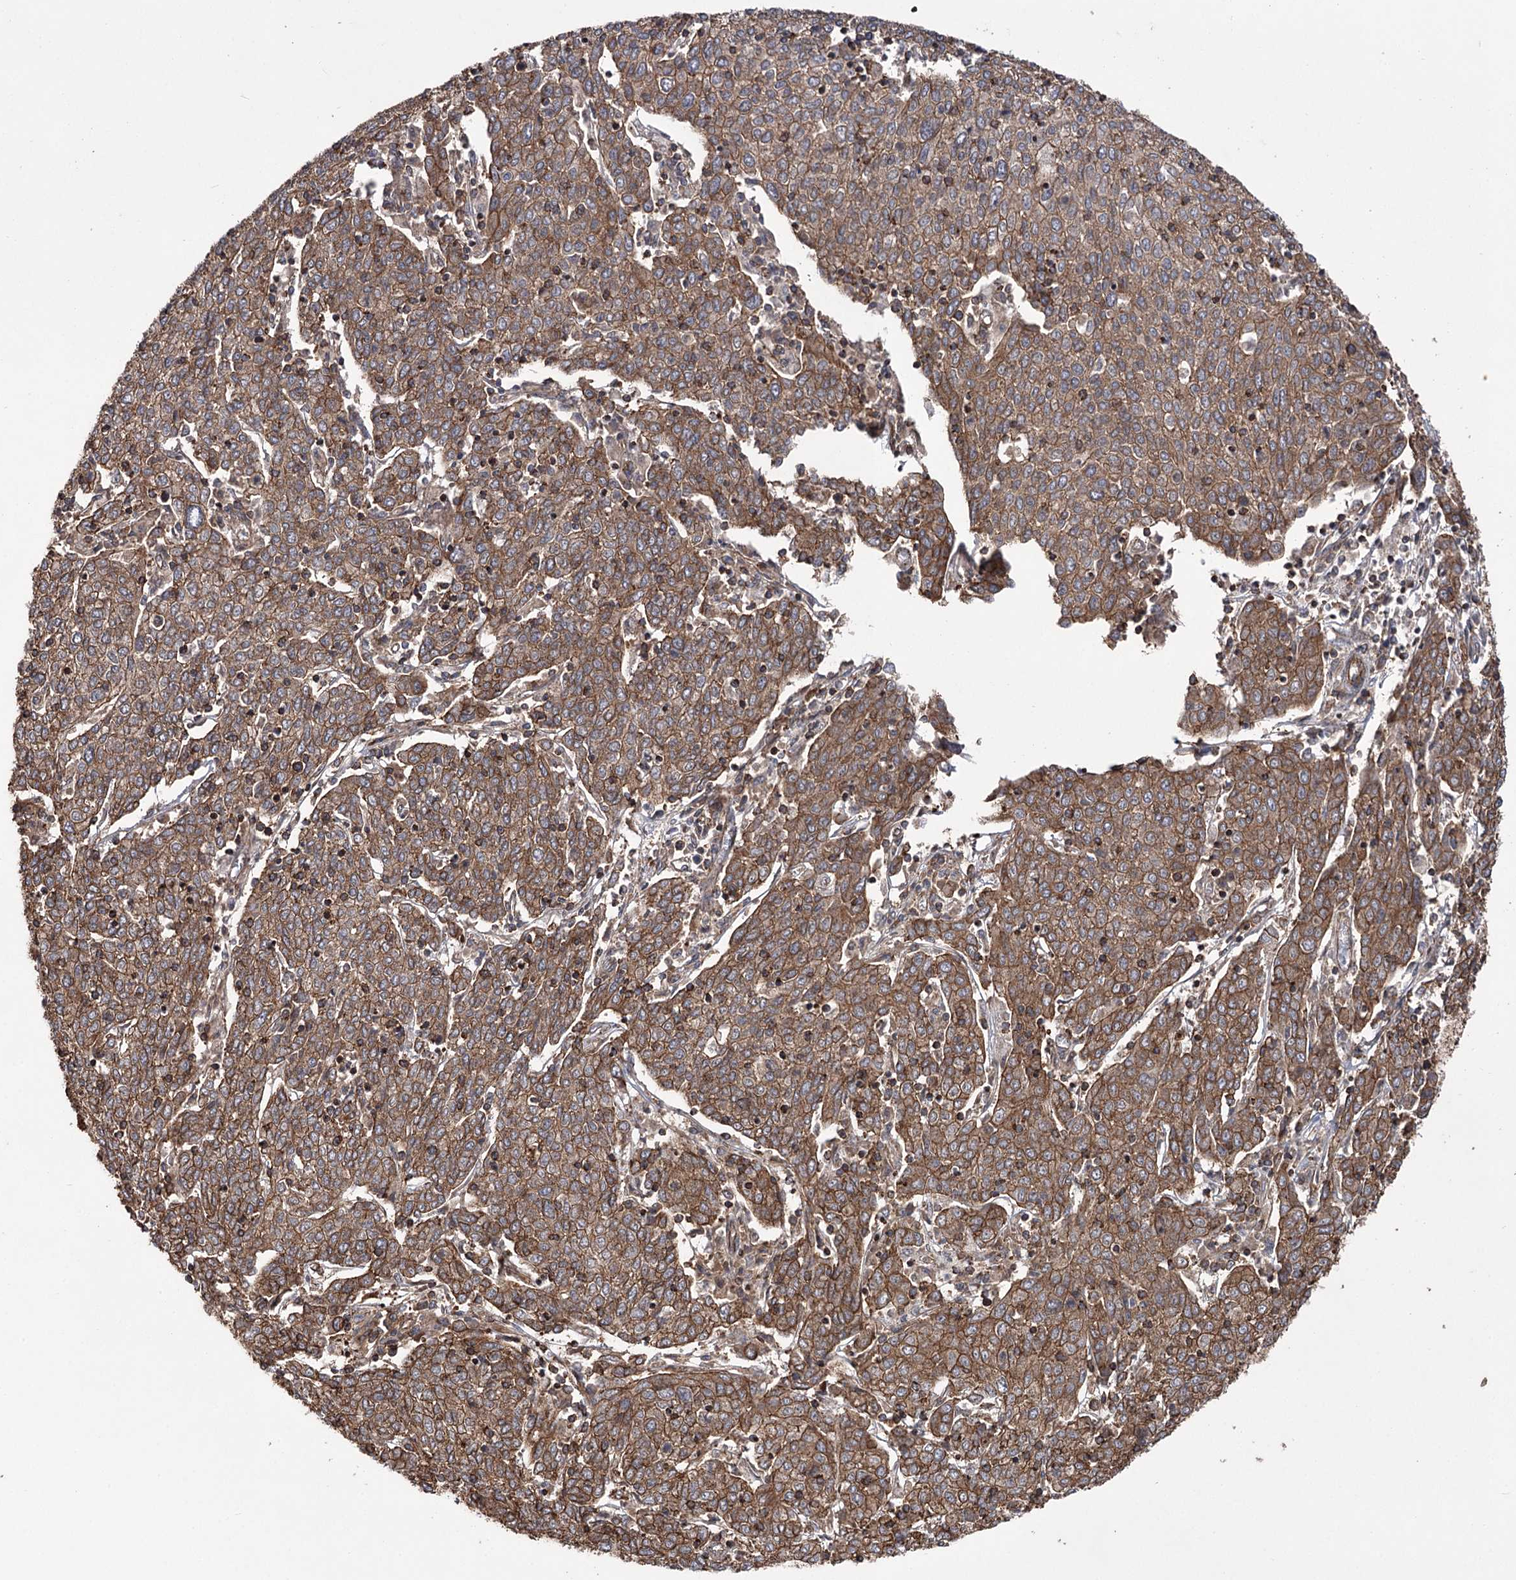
{"staining": {"intensity": "strong", "quantity": ">75%", "location": "cytoplasmic/membranous"}, "tissue": "cervical cancer", "cell_type": "Tumor cells", "image_type": "cancer", "snomed": [{"axis": "morphology", "description": "Squamous cell carcinoma, NOS"}, {"axis": "topography", "description": "Cervix"}], "caption": "Protein expression analysis of cervical cancer (squamous cell carcinoma) reveals strong cytoplasmic/membranous positivity in about >75% of tumor cells. (Stains: DAB in brown, nuclei in blue, Microscopy: brightfield microscopy at high magnification).", "gene": "DHX29", "patient": {"sex": "female", "age": 67}}